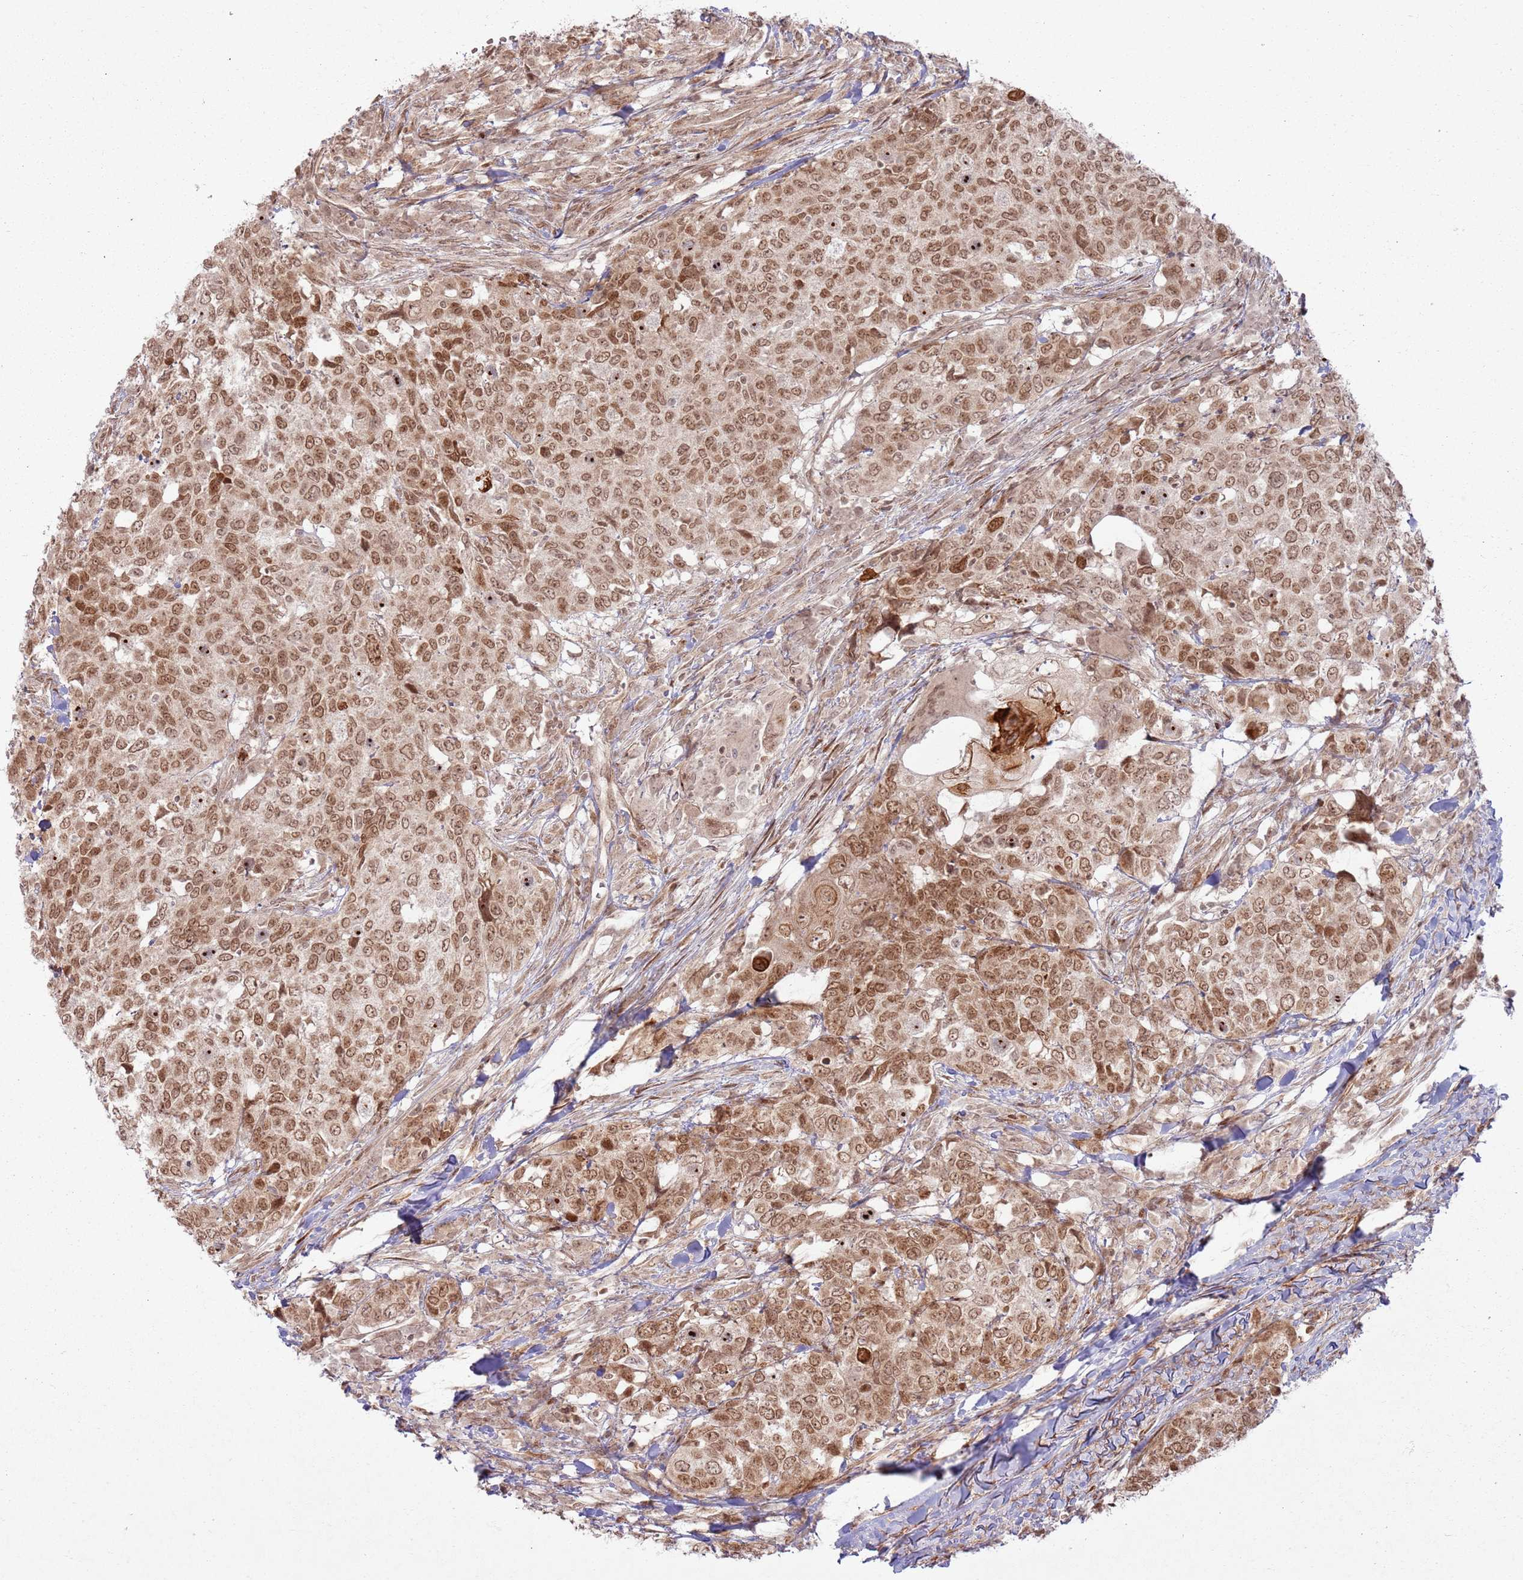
{"staining": {"intensity": "moderate", "quantity": ">75%", "location": "nuclear"}, "tissue": "head and neck cancer", "cell_type": "Tumor cells", "image_type": "cancer", "snomed": [{"axis": "morphology", "description": "Normal tissue, NOS"}, {"axis": "morphology", "description": "Squamous cell carcinoma, NOS"}, {"axis": "topography", "description": "Skeletal muscle"}, {"axis": "topography", "description": "Vascular tissue"}, {"axis": "topography", "description": "Peripheral nerve tissue"}, {"axis": "topography", "description": "Head-Neck"}], "caption": "High-power microscopy captured an immunohistochemistry (IHC) micrograph of squamous cell carcinoma (head and neck), revealing moderate nuclear staining in approximately >75% of tumor cells.", "gene": "KLHL36", "patient": {"sex": "male", "age": 66}}